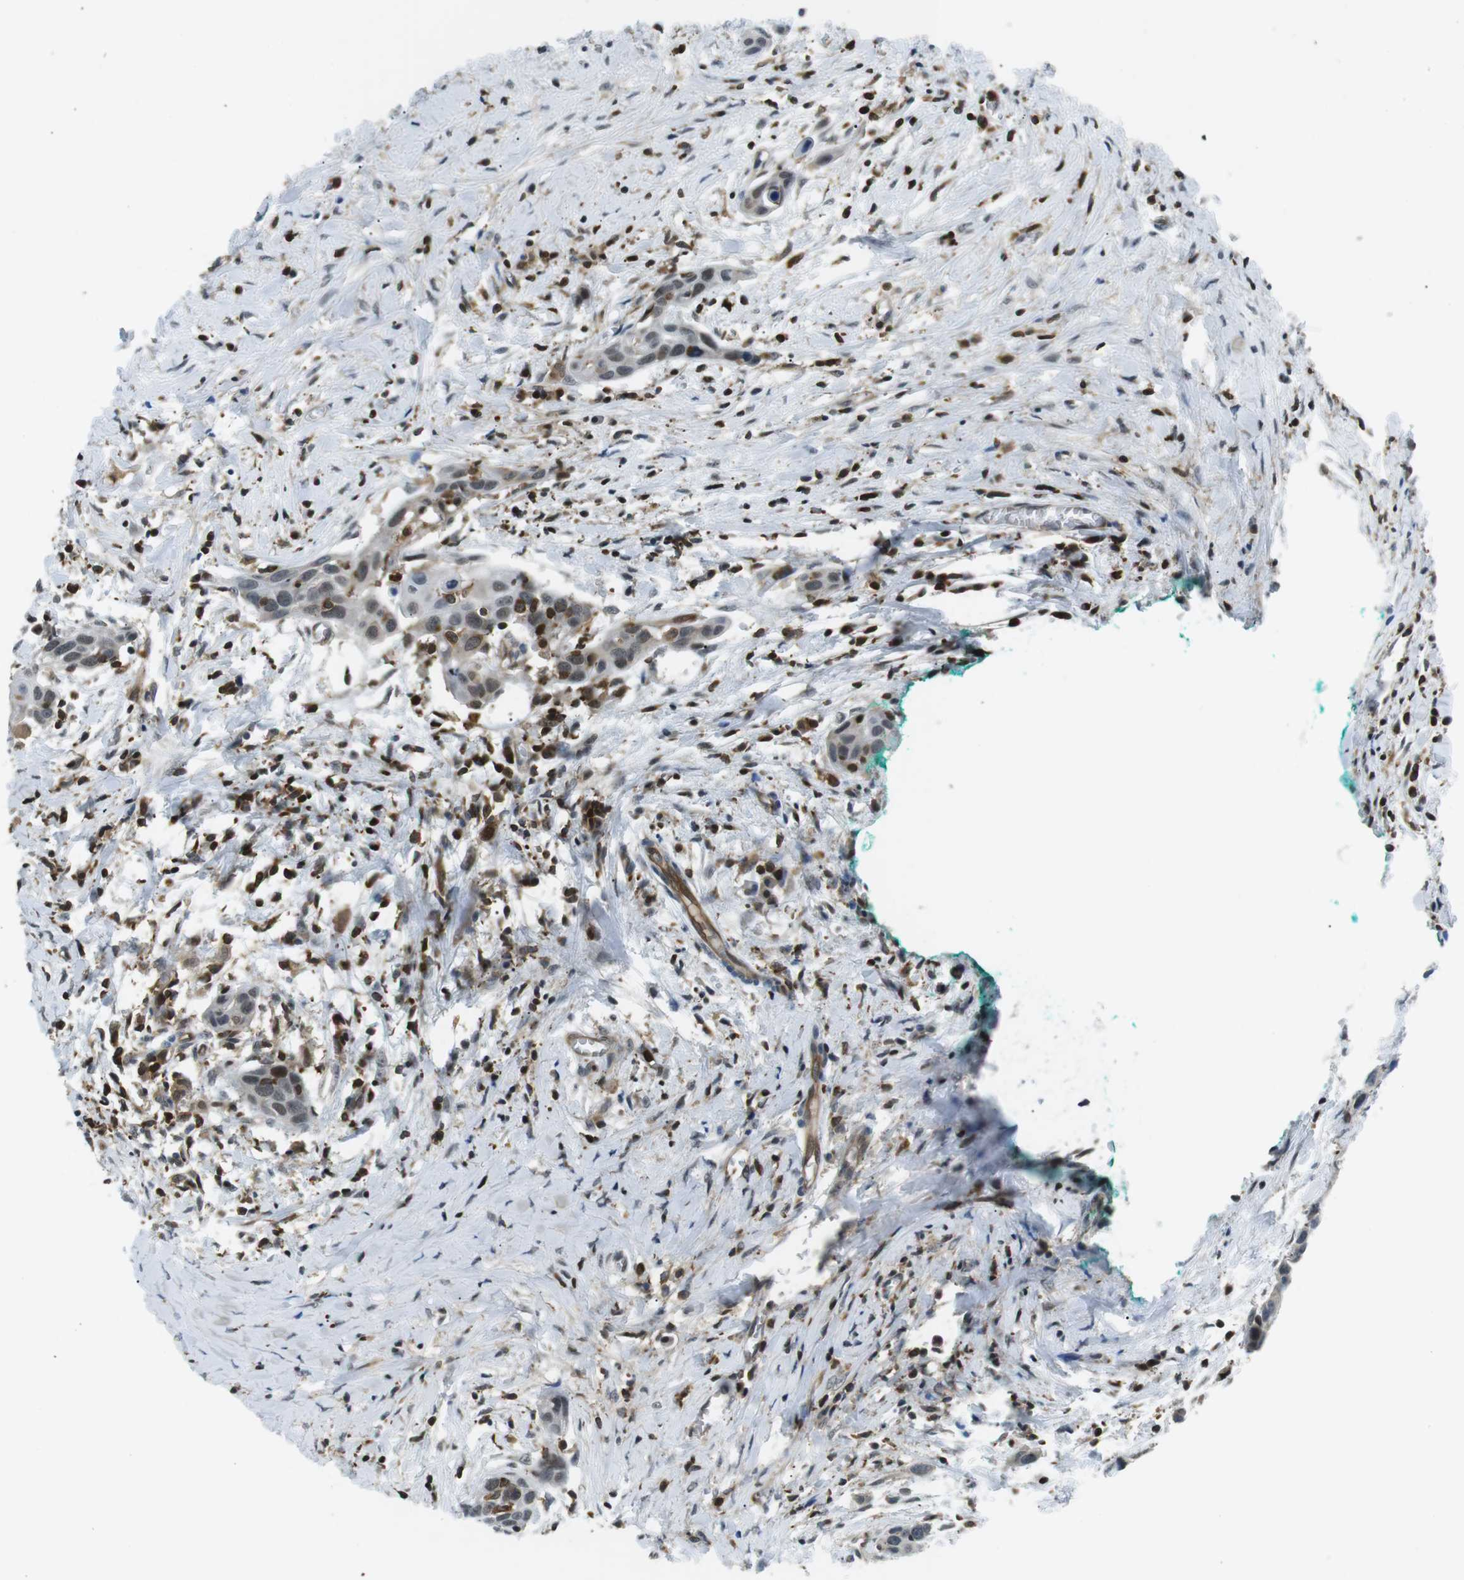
{"staining": {"intensity": "weak", "quantity": "<25%", "location": "nuclear"}, "tissue": "head and neck cancer", "cell_type": "Tumor cells", "image_type": "cancer", "snomed": [{"axis": "morphology", "description": "Squamous cell carcinoma, NOS"}, {"axis": "topography", "description": "Oral tissue"}, {"axis": "topography", "description": "Head-Neck"}], "caption": "Immunohistochemical staining of human head and neck cancer exhibits no significant positivity in tumor cells.", "gene": "STK10", "patient": {"sex": "female", "age": 50}}